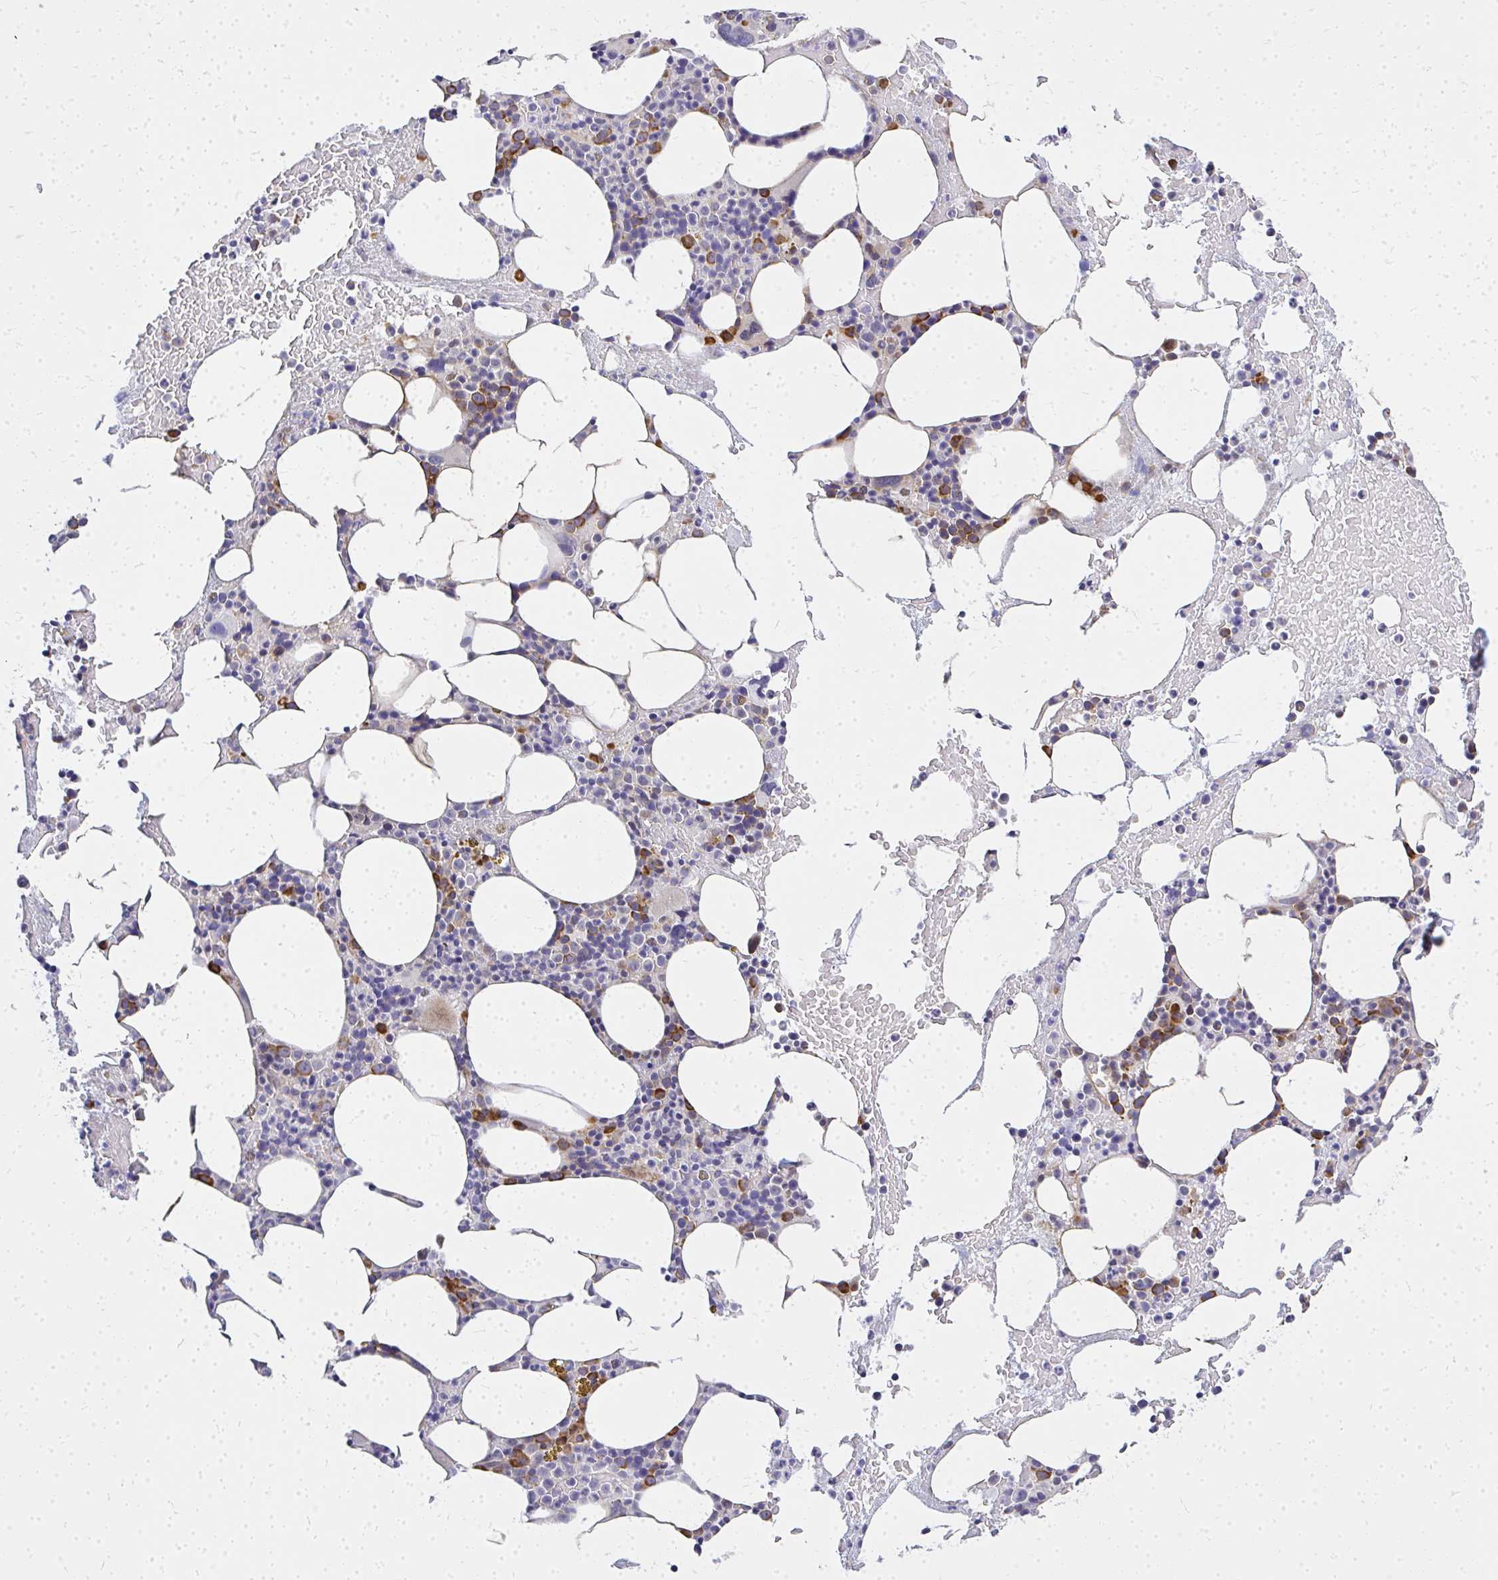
{"staining": {"intensity": "moderate", "quantity": "<25%", "location": "cytoplasmic/membranous"}, "tissue": "bone marrow", "cell_type": "Hematopoietic cells", "image_type": "normal", "snomed": [{"axis": "morphology", "description": "Normal tissue, NOS"}, {"axis": "topography", "description": "Bone marrow"}], "caption": "Immunohistochemical staining of benign human bone marrow shows moderate cytoplasmic/membranous protein expression in approximately <25% of hematopoietic cells. (Stains: DAB (3,3'-diaminobenzidine) in brown, nuclei in blue, Microscopy: brightfield microscopy at high magnification).", "gene": "ENSG00000258472", "patient": {"sex": "female", "age": 62}}